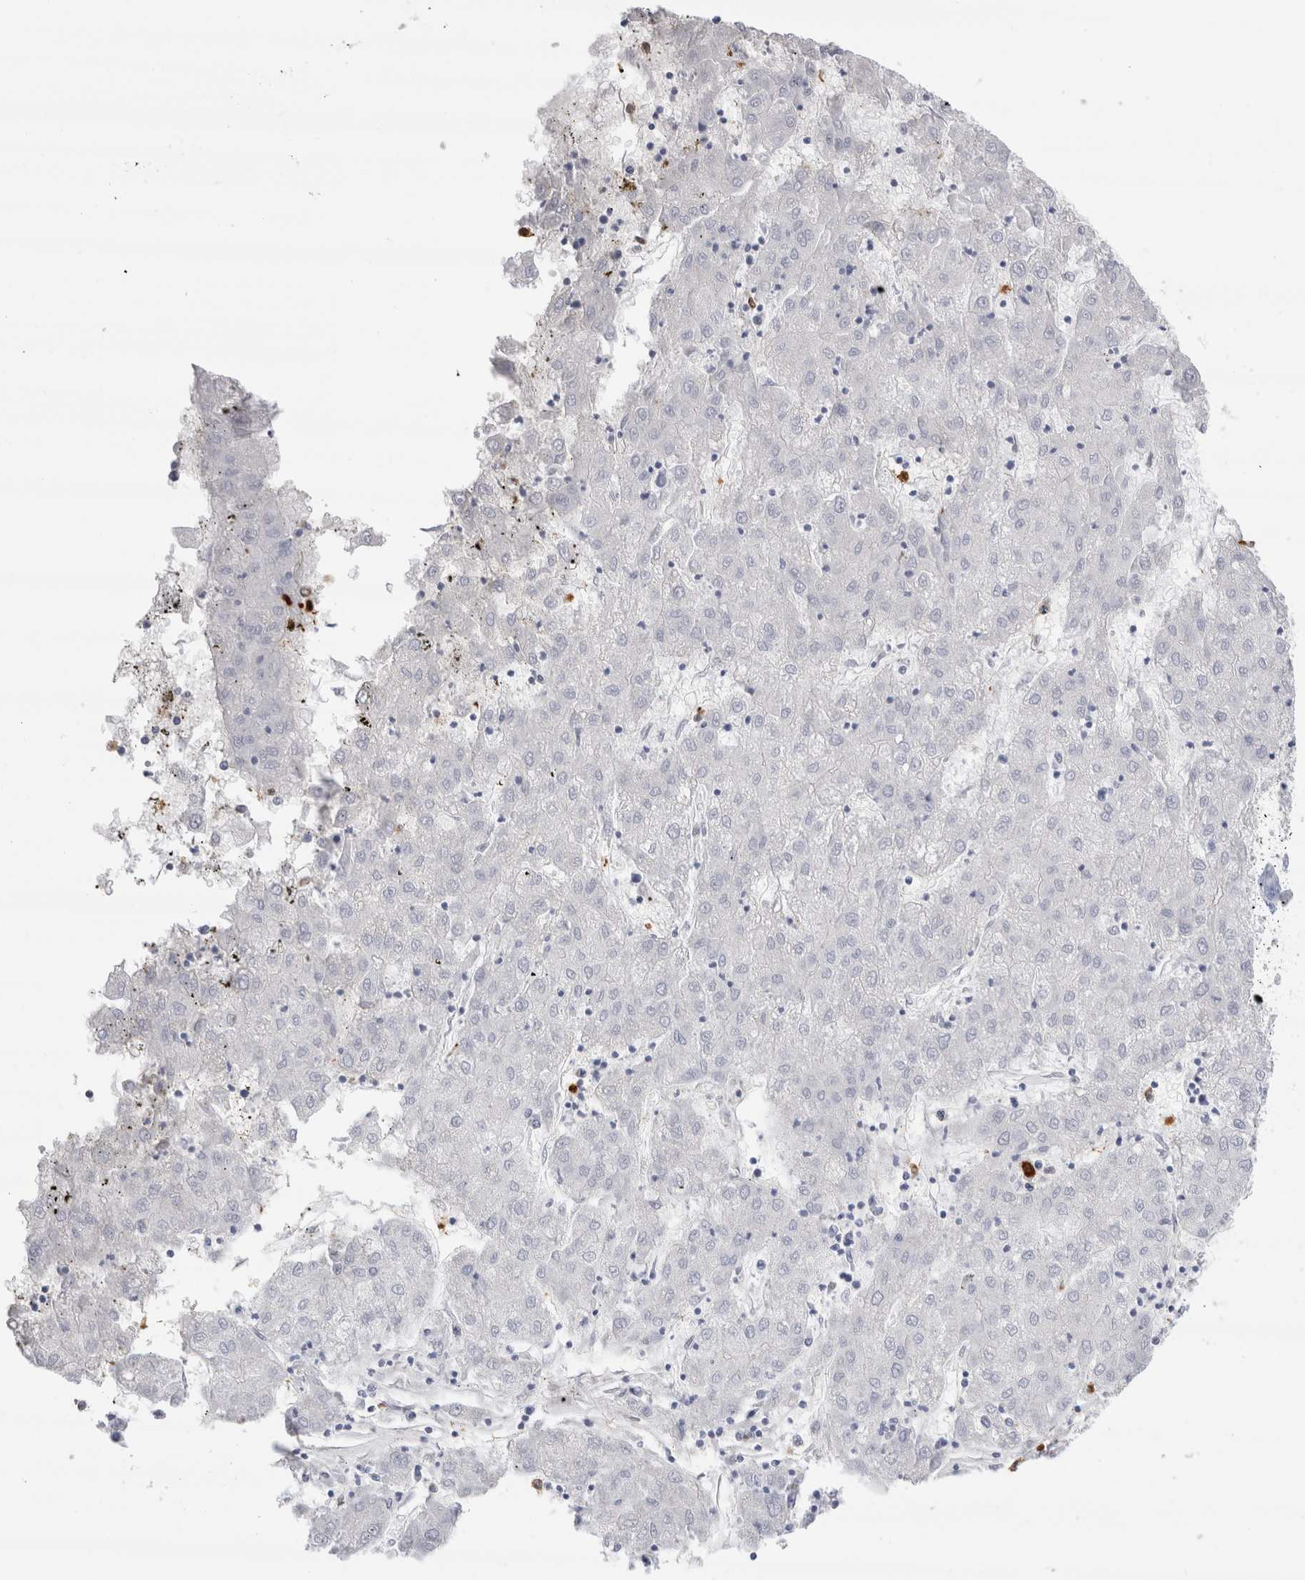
{"staining": {"intensity": "negative", "quantity": "none", "location": "none"}, "tissue": "liver cancer", "cell_type": "Tumor cells", "image_type": "cancer", "snomed": [{"axis": "morphology", "description": "Carcinoma, Hepatocellular, NOS"}, {"axis": "topography", "description": "Liver"}], "caption": "Immunohistochemistry (IHC) of human liver cancer demonstrates no staining in tumor cells.", "gene": "SLC10A5", "patient": {"sex": "male", "age": 72}}